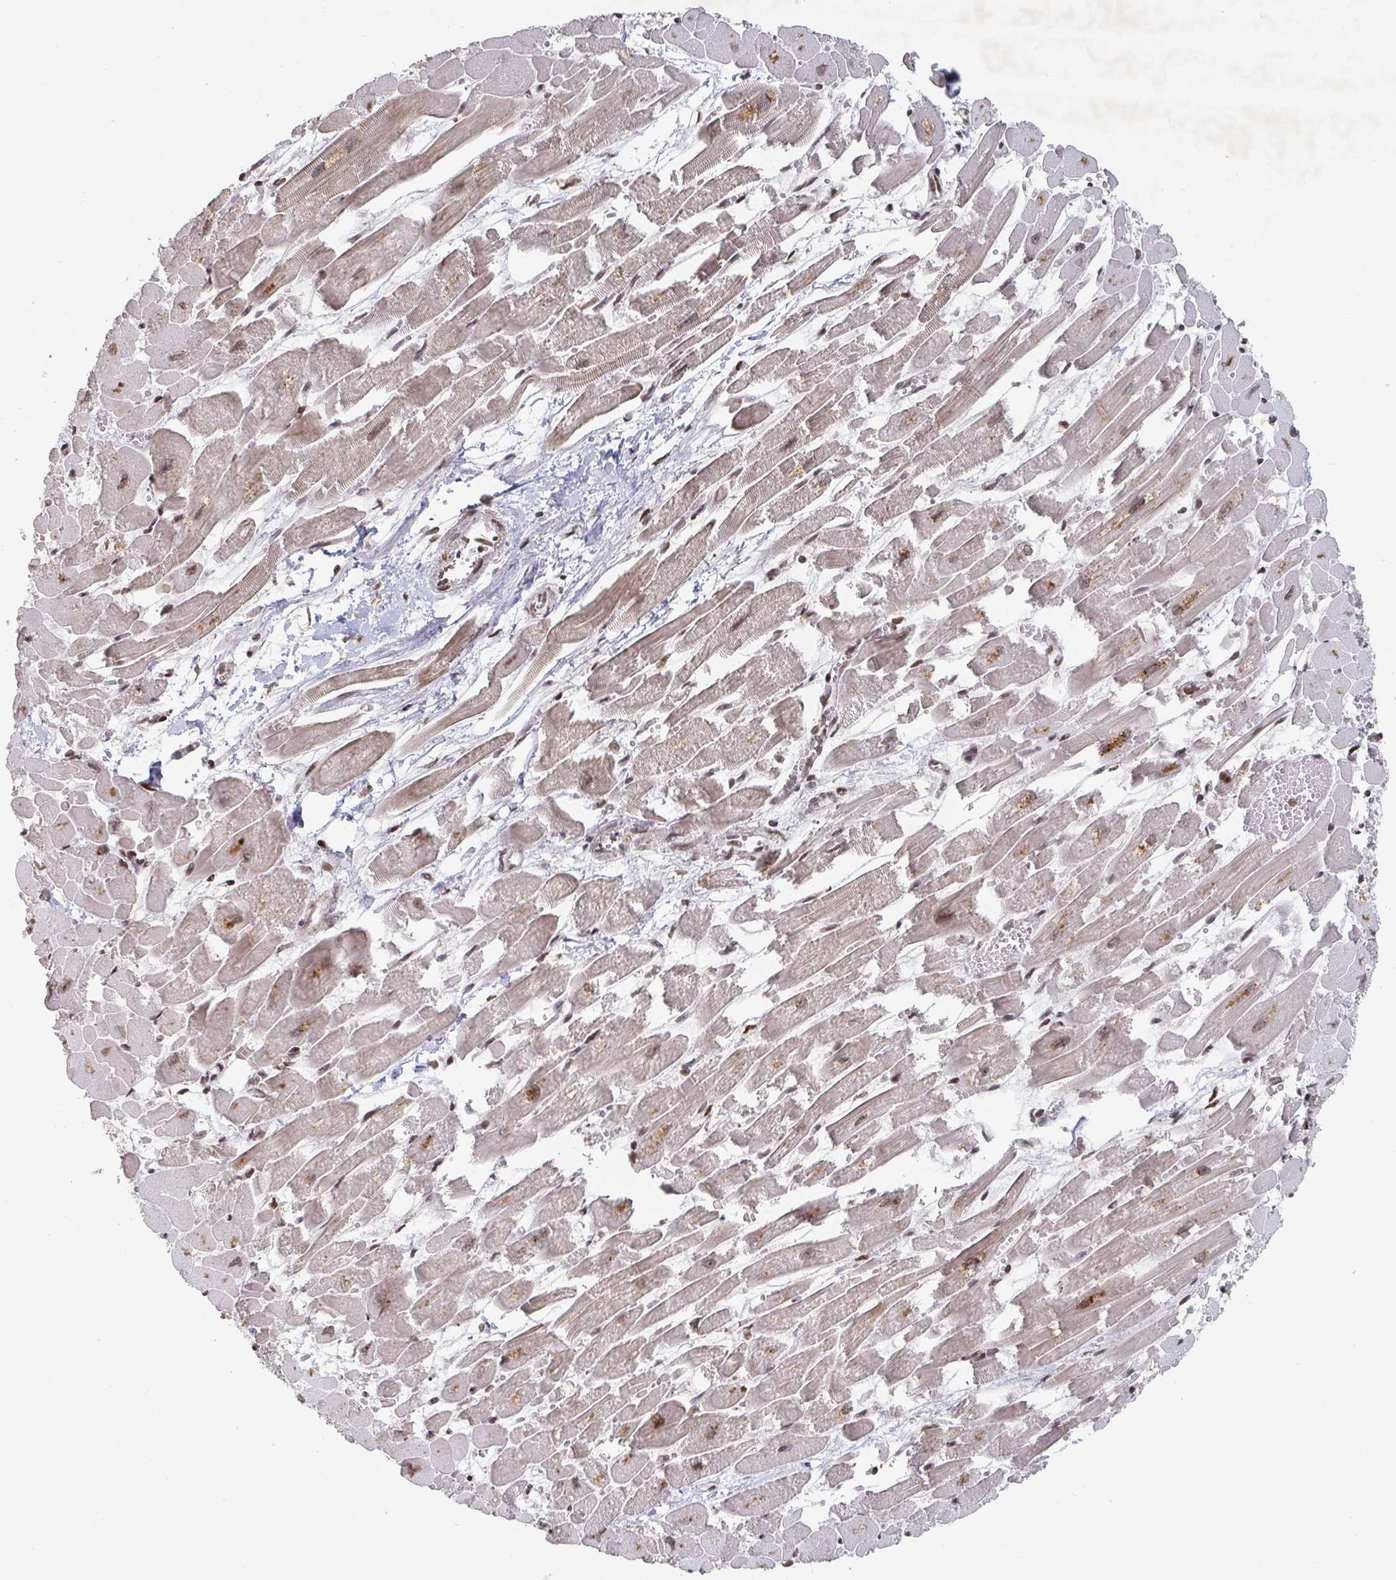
{"staining": {"intensity": "moderate", "quantity": ">75%", "location": "cytoplasmic/membranous,nuclear"}, "tissue": "heart muscle", "cell_type": "Cardiomyocytes", "image_type": "normal", "snomed": [{"axis": "morphology", "description": "Normal tissue, NOS"}, {"axis": "topography", "description": "Heart"}], "caption": "DAB (3,3'-diaminobenzidine) immunohistochemical staining of unremarkable human heart muscle reveals moderate cytoplasmic/membranous,nuclear protein expression in approximately >75% of cardiomyocytes.", "gene": "ZDHHC12", "patient": {"sex": "female", "age": 52}}